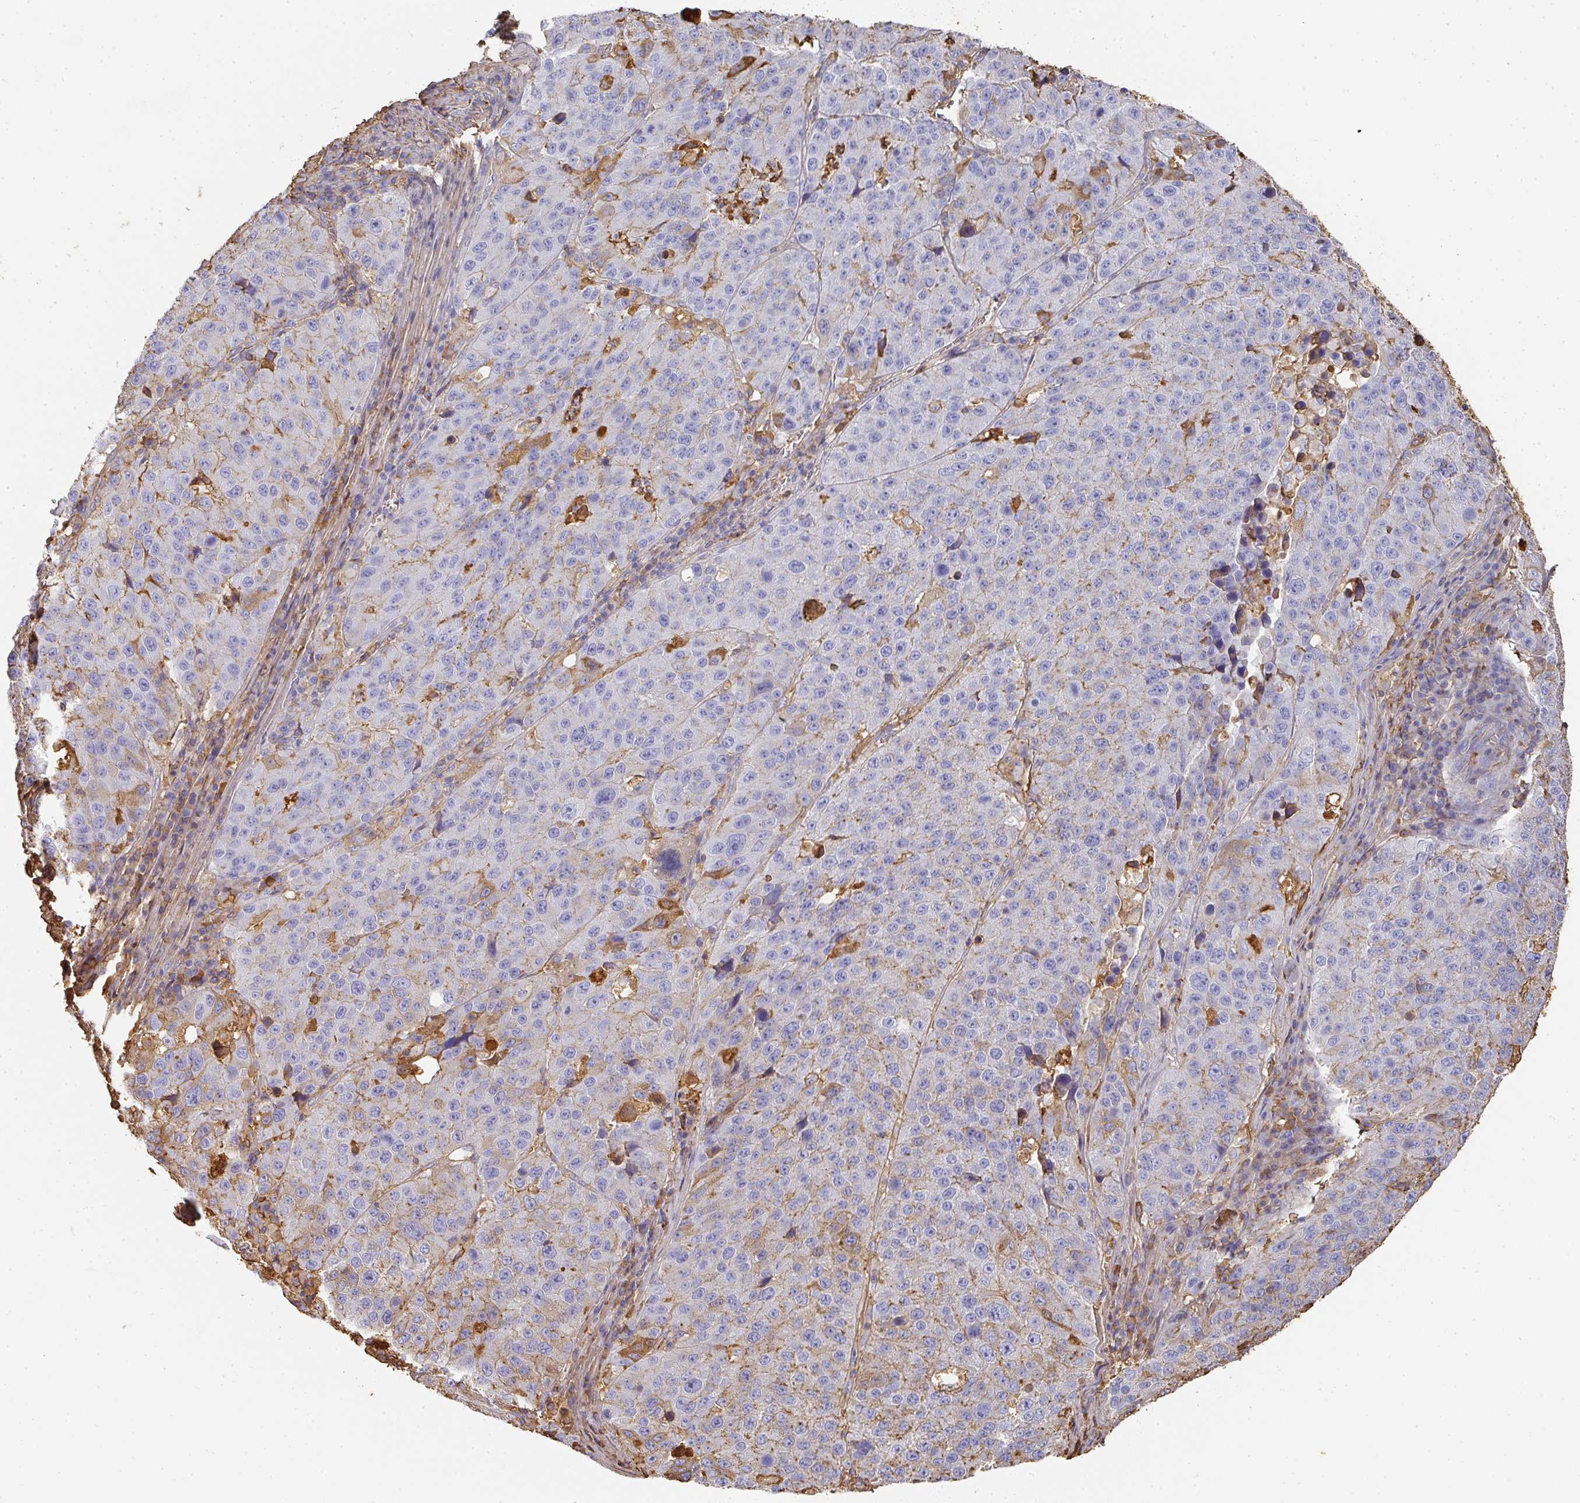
{"staining": {"intensity": "moderate", "quantity": "<25%", "location": "cytoplasmic/membranous"}, "tissue": "stomach cancer", "cell_type": "Tumor cells", "image_type": "cancer", "snomed": [{"axis": "morphology", "description": "Adenocarcinoma, NOS"}, {"axis": "topography", "description": "Stomach"}], "caption": "A low amount of moderate cytoplasmic/membranous positivity is seen in approximately <25% of tumor cells in stomach adenocarcinoma tissue.", "gene": "ALB", "patient": {"sex": "male", "age": 71}}